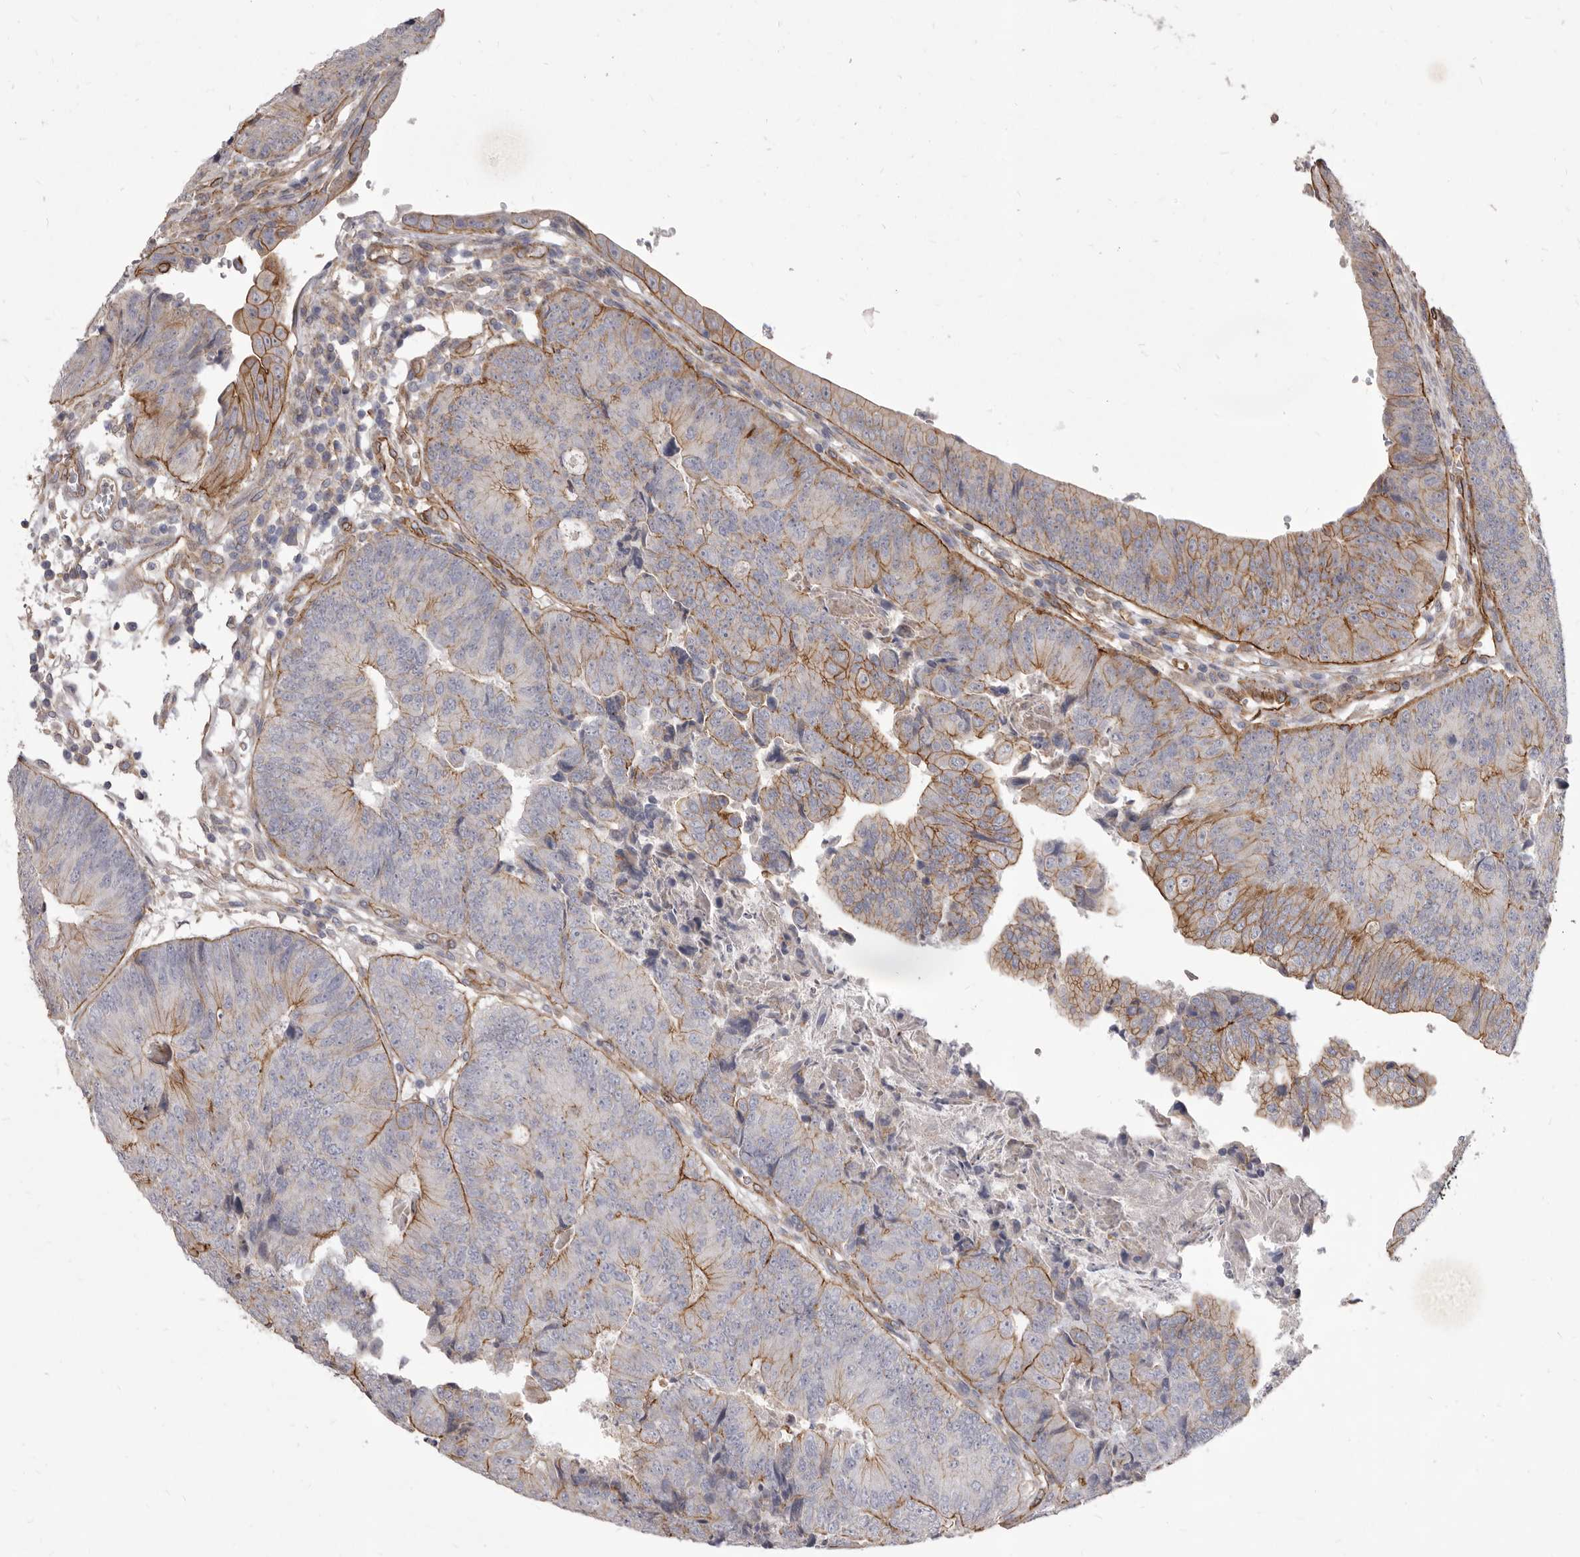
{"staining": {"intensity": "moderate", "quantity": "25%-75%", "location": "cytoplasmic/membranous"}, "tissue": "colorectal cancer", "cell_type": "Tumor cells", "image_type": "cancer", "snomed": [{"axis": "morphology", "description": "Adenocarcinoma, NOS"}, {"axis": "topography", "description": "Colon"}], "caption": "Human adenocarcinoma (colorectal) stained with a protein marker displays moderate staining in tumor cells.", "gene": "P2RX6", "patient": {"sex": "female", "age": 67}}